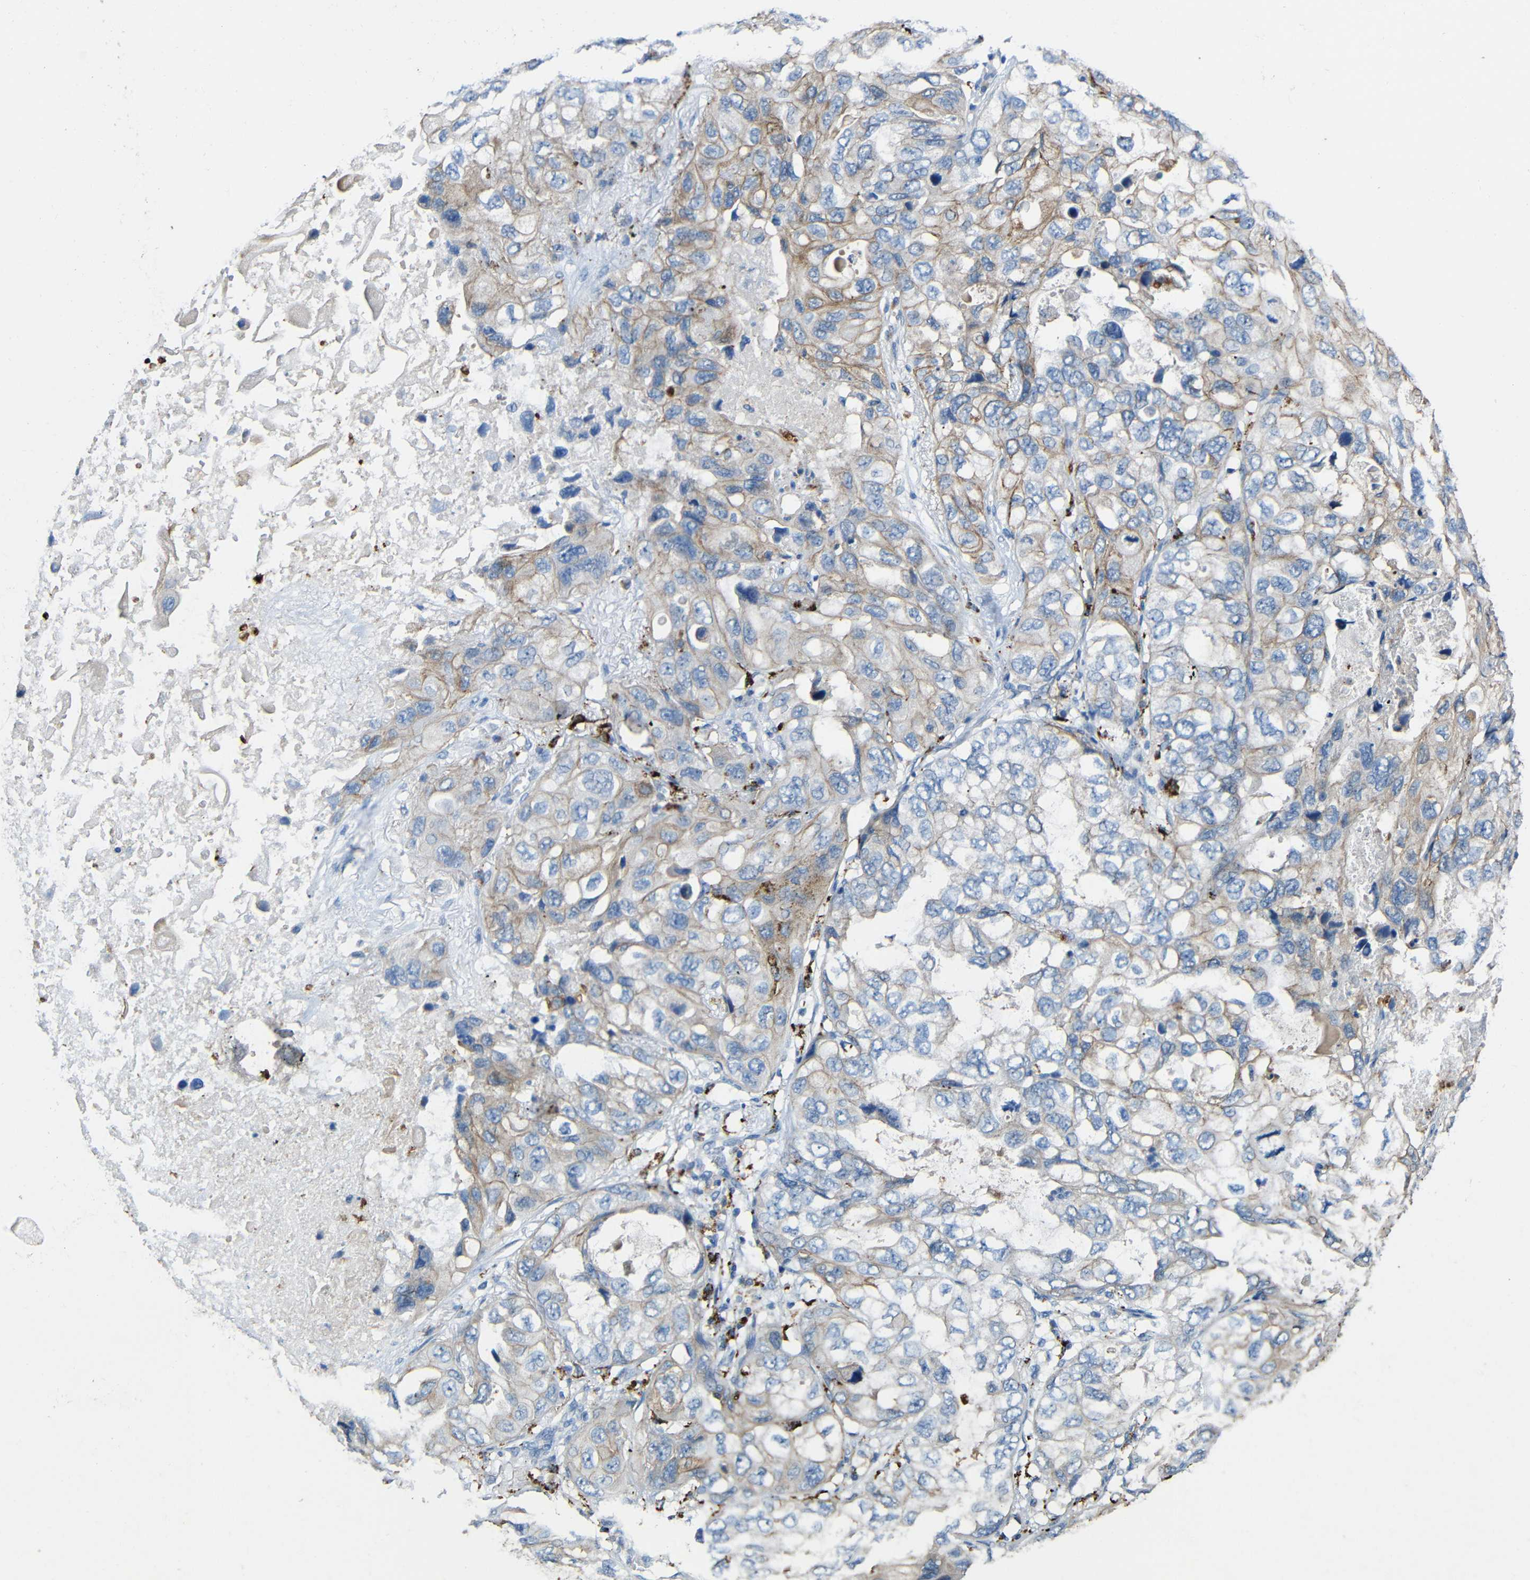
{"staining": {"intensity": "moderate", "quantity": ">75%", "location": "cytoplasmic/membranous"}, "tissue": "lung cancer", "cell_type": "Tumor cells", "image_type": "cancer", "snomed": [{"axis": "morphology", "description": "Squamous cell carcinoma, NOS"}, {"axis": "topography", "description": "Lung"}], "caption": "Squamous cell carcinoma (lung) tissue exhibits moderate cytoplasmic/membranous expression in about >75% of tumor cells, visualized by immunohistochemistry. Immunohistochemistry stains the protein in brown and the nuclei are stained blue.", "gene": "HLA-DMA", "patient": {"sex": "female", "age": 73}}